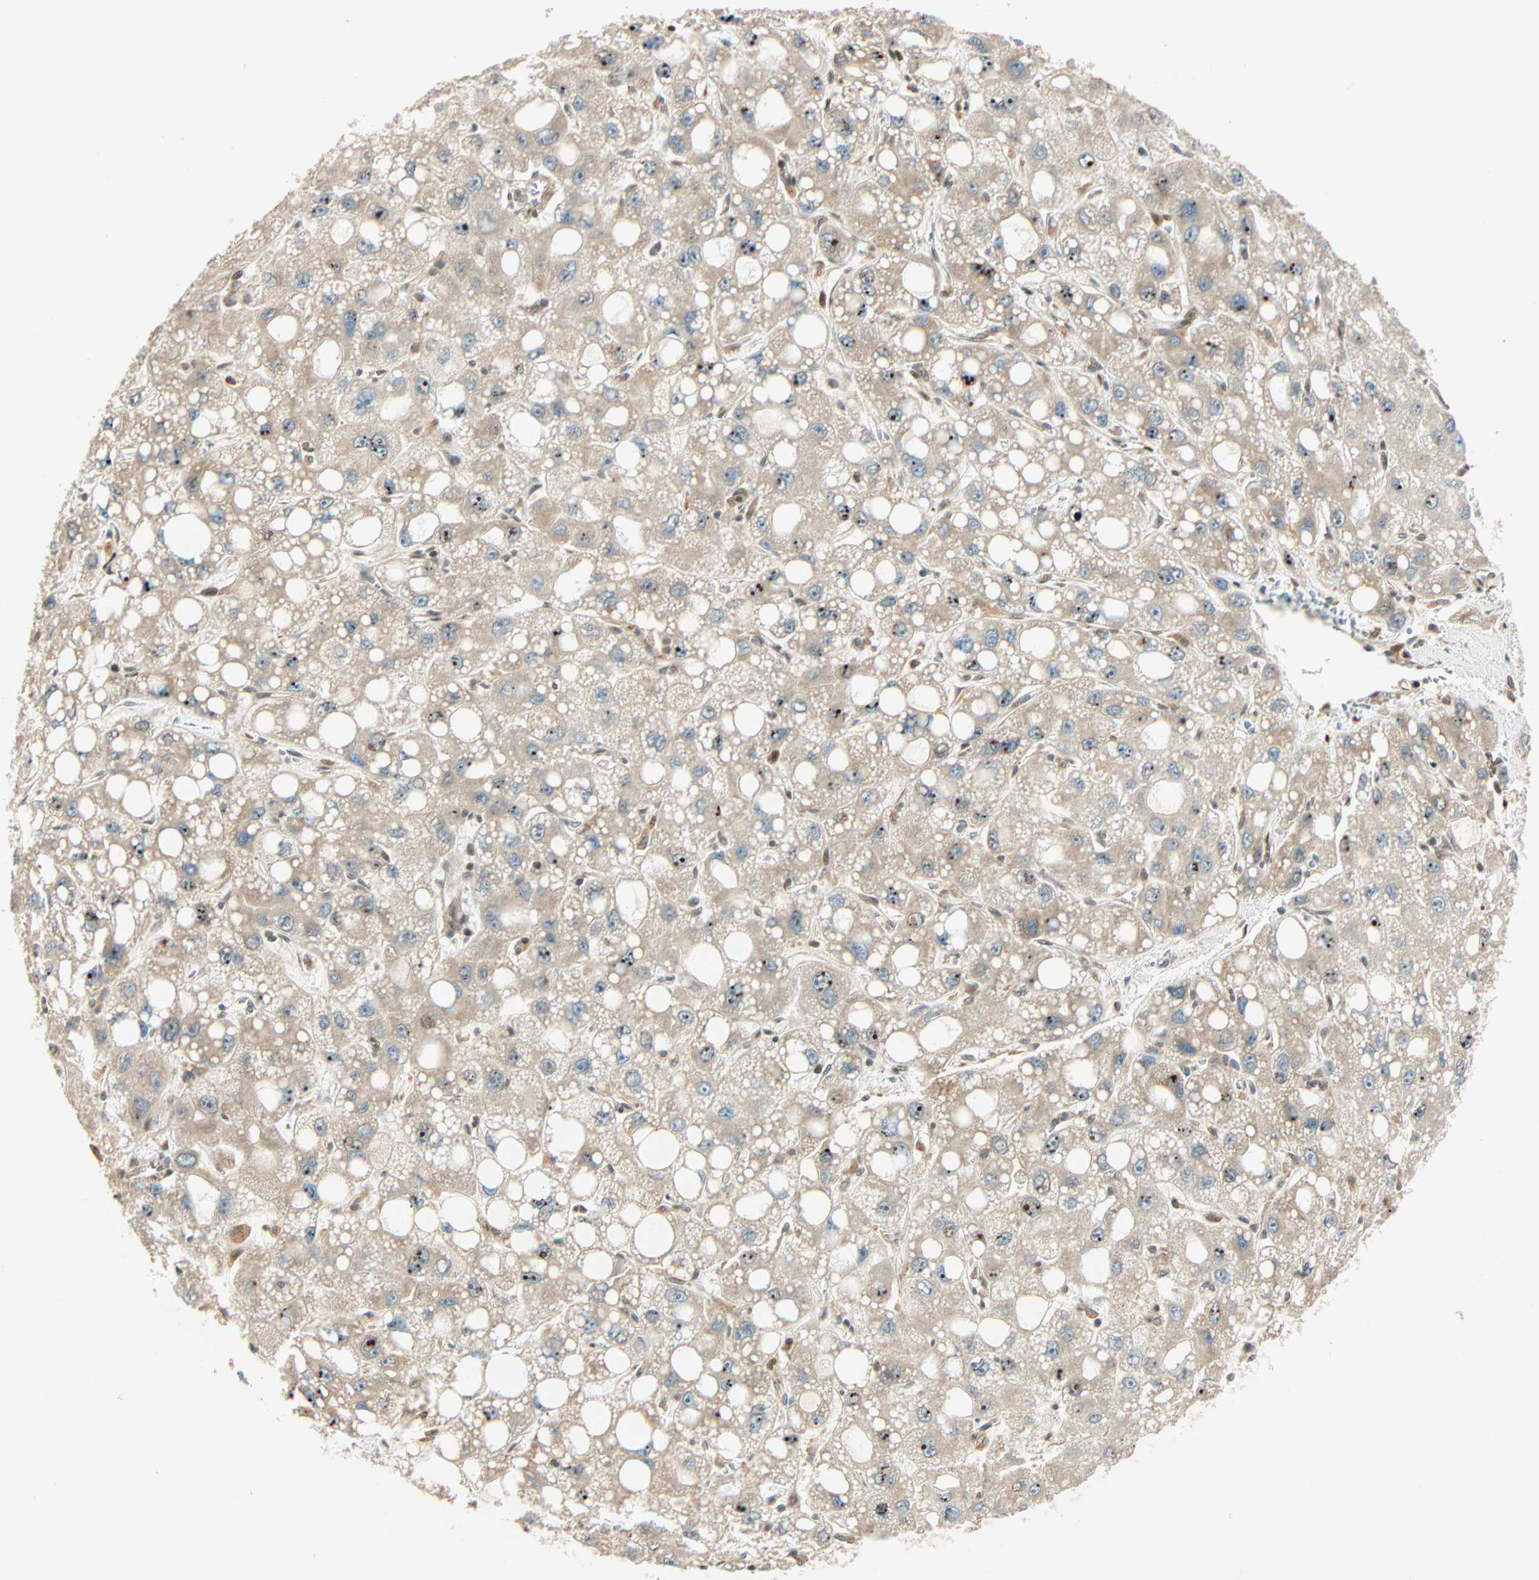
{"staining": {"intensity": "weak", "quantity": ">75%", "location": "cytoplasmic/membranous,nuclear"}, "tissue": "liver cancer", "cell_type": "Tumor cells", "image_type": "cancer", "snomed": [{"axis": "morphology", "description": "Carcinoma, Hepatocellular, NOS"}, {"axis": "topography", "description": "Liver"}], "caption": "A photomicrograph of liver cancer (hepatocellular carcinoma) stained for a protein reveals weak cytoplasmic/membranous and nuclear brown staining in tumor cells.", "gene": "PNPLA6", "patient": {"sex": "male", "age": 55}}